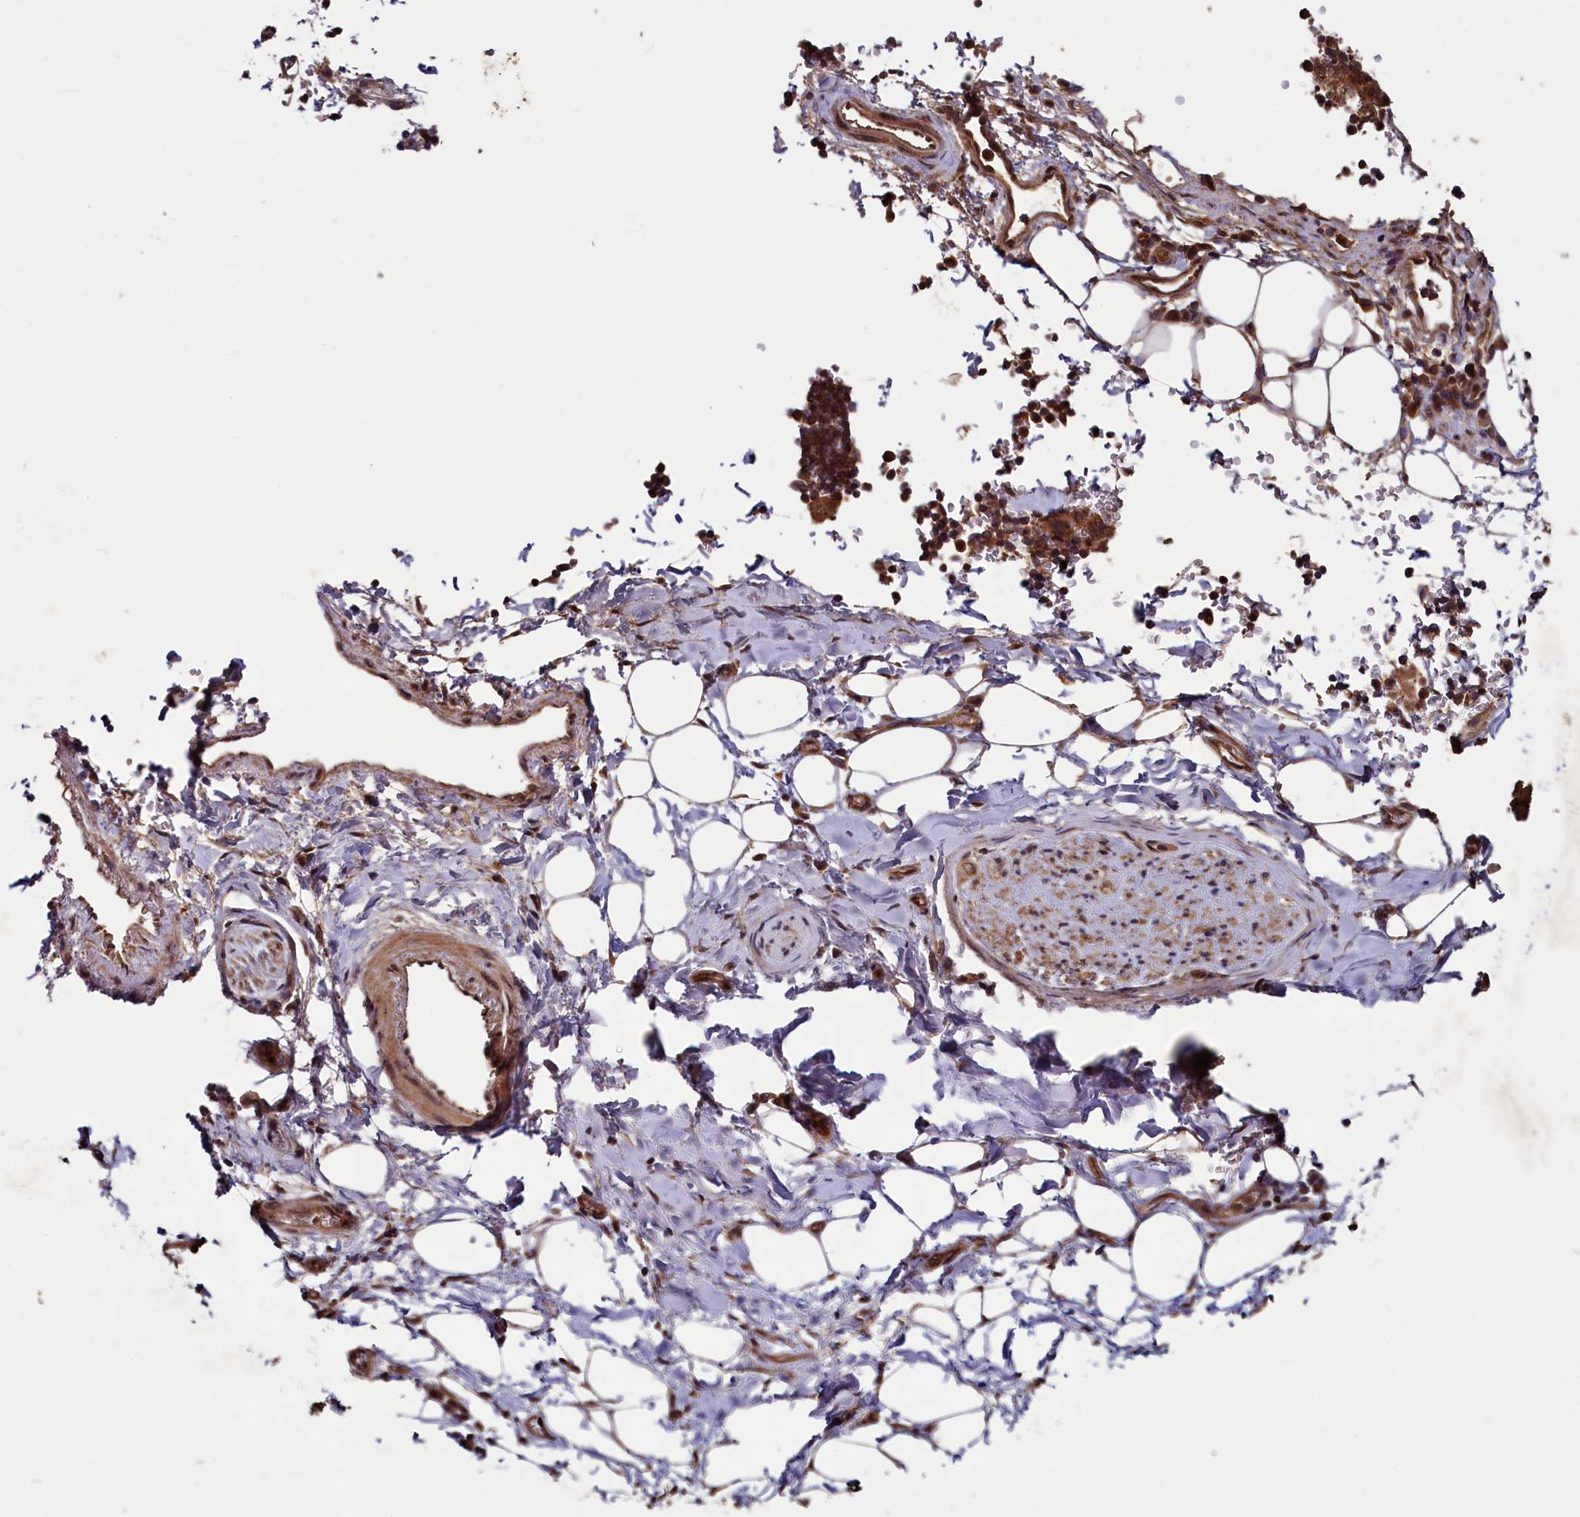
{"staining": {"intensity": "moderate", "quantity": ">75%", "location": "nuclear"}, "tissue": "adipose tissue", "cell_type": "Adipocytes", "image_type": "normal", "snomed": [{"axis": "morphology", "description": "Normal tissue, NOS"}, {"axis": "topography", "description": "Lymph node"}, {"axis": "topography", "description": "Cartilage tissue"}, {"axis": "topography", "description": "Bronchus"}], "caption": "Brown immunohistochemical staining in benign adipose tissue displays moderate nuclear positivity in about >75% of adipocytes.", "gene": "BLTP3B", "patient": {"sex": "male", "age": 63}}